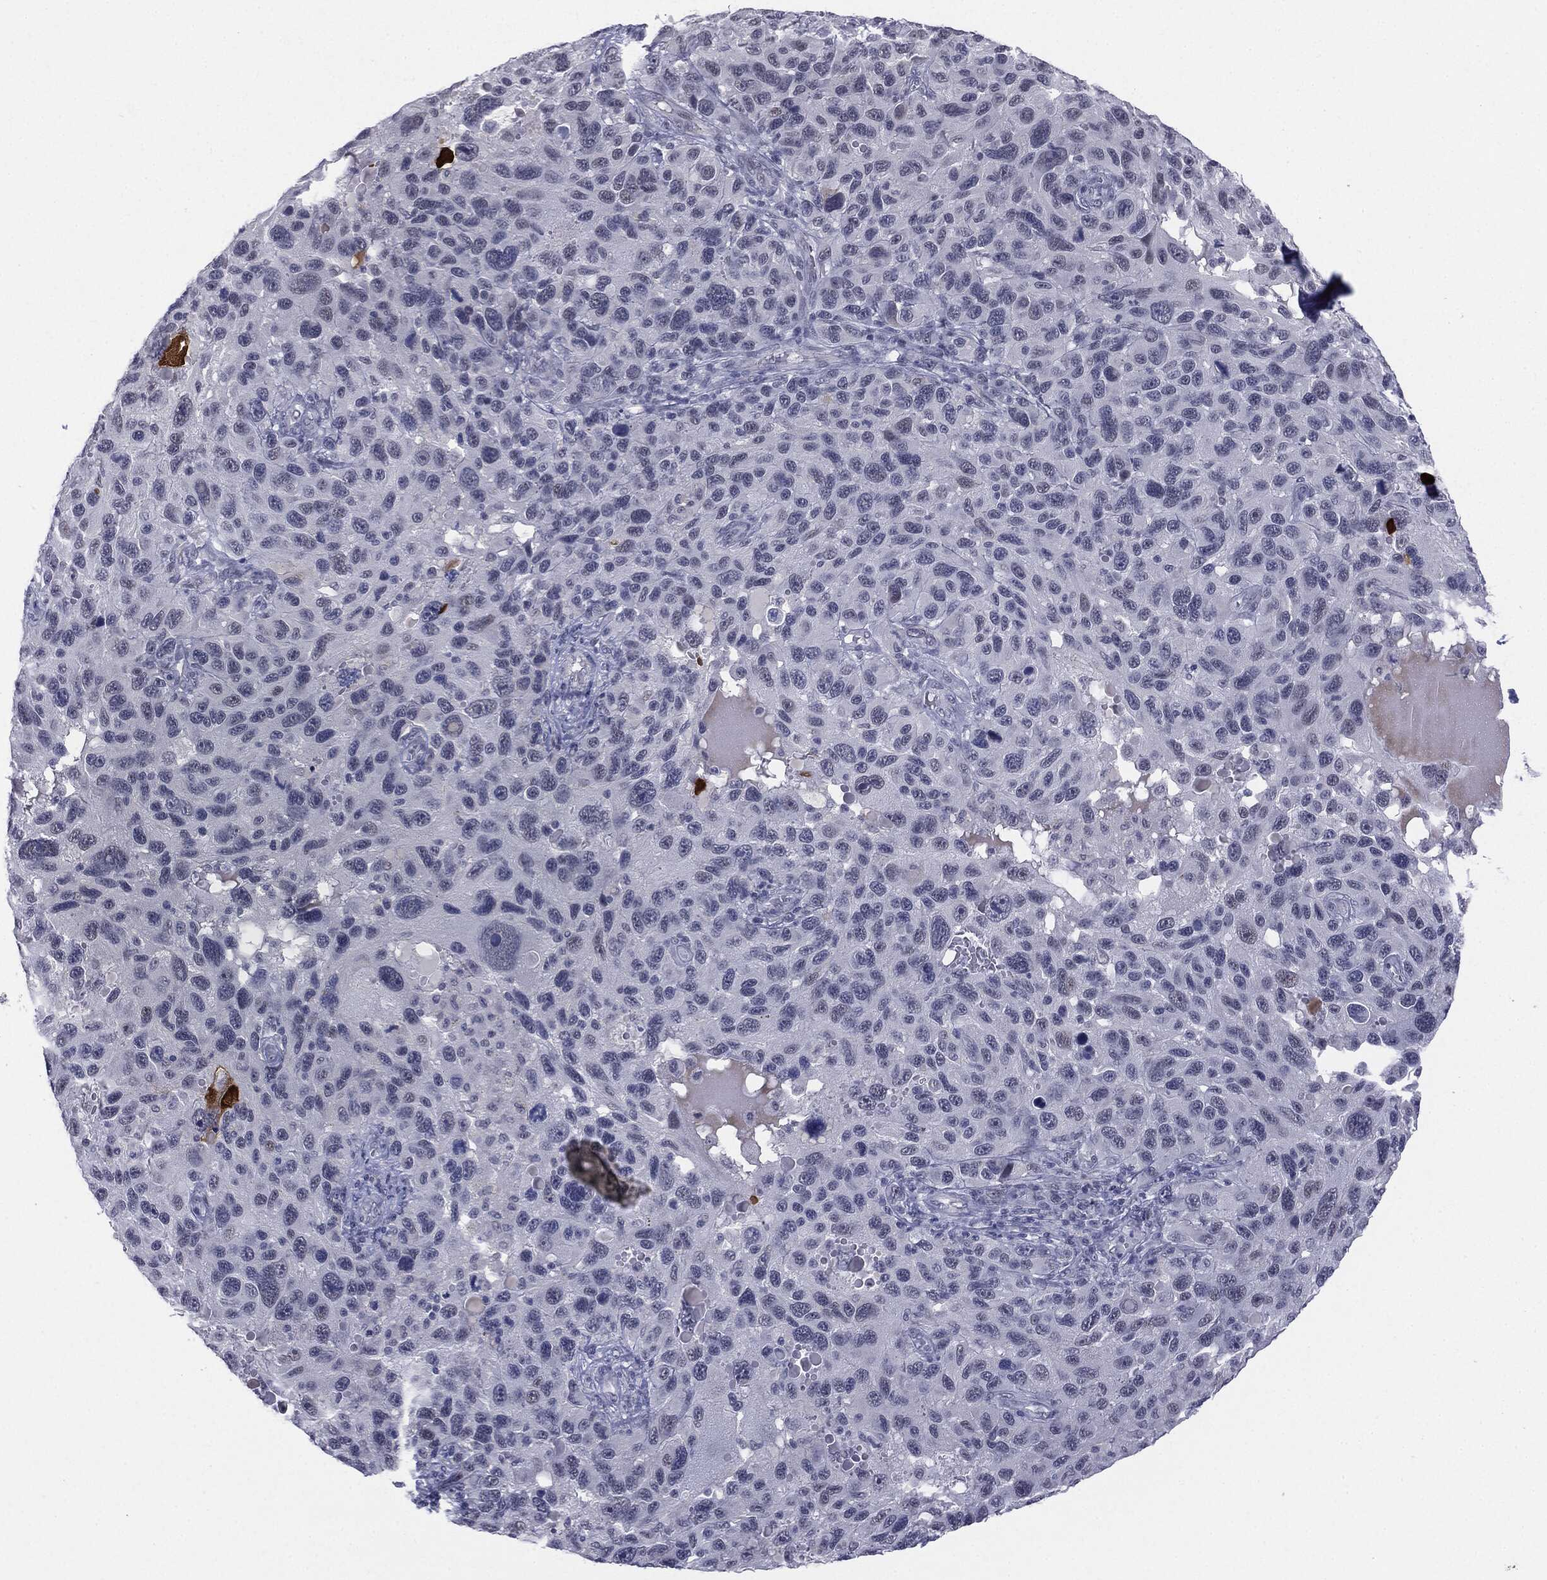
{"staining": {"intensity": "negative", "quantity": "none", "location": "none"}, "tissue": "melanoma", "cell_type": "Tumor cells", "image_type": "cancer", "snomed": [{"axis": "morphology", "description": "Malignant melanoma, NOS"}, {"axis": "topography", "description": "Skin"}], "caption": "Immunohistochemistry of human malignant melanoma reveals no staining in tumor cells.", "gene": "SLC5A5", "patient": {"sex": "male", "age": 53}}